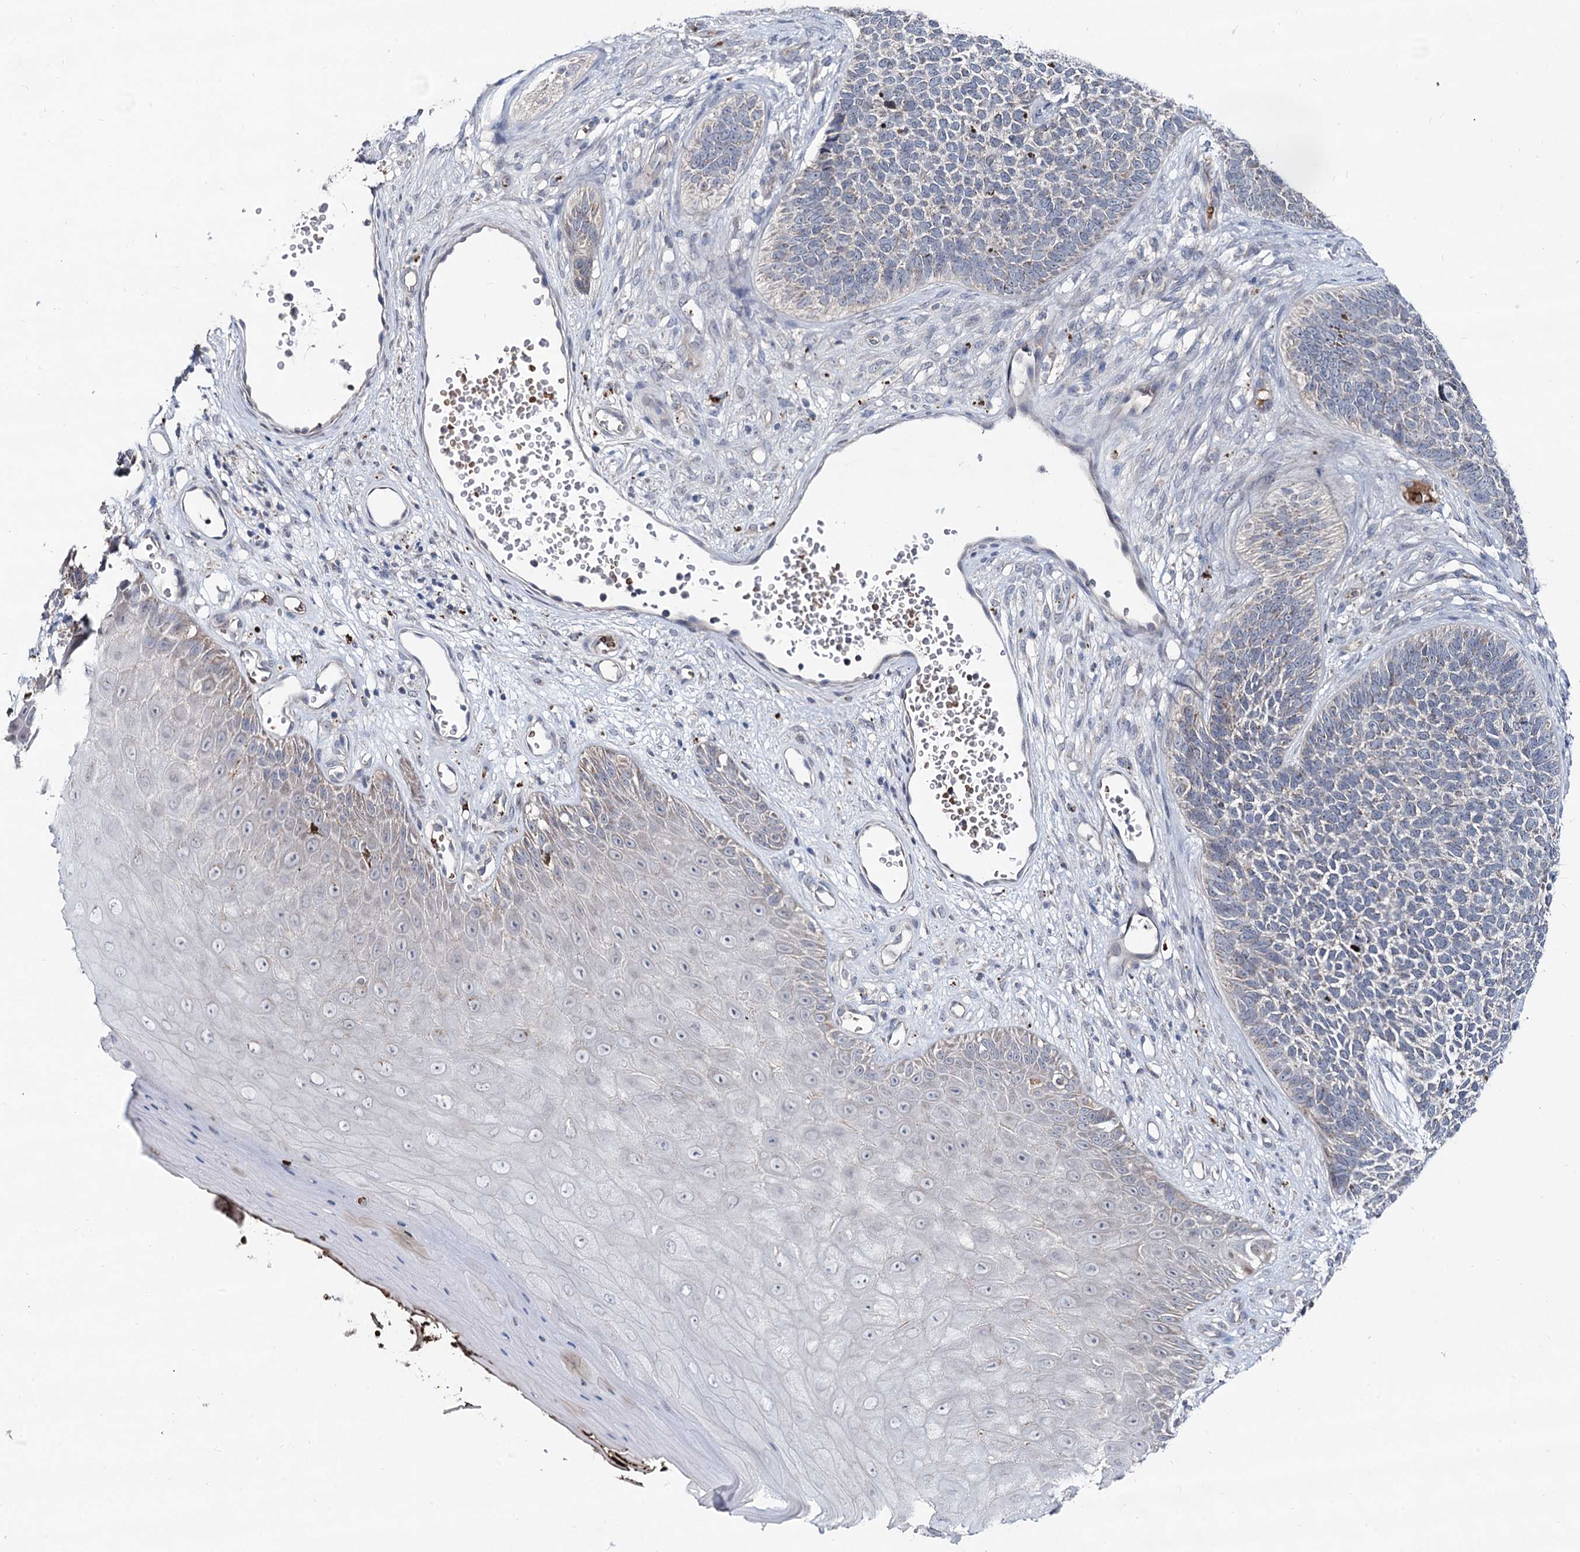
{"staining": {"intensity": "negative", "quantity": "none", "location": "none"}, "tissue": "skin cancer", "cell_type": "Tumor cells", "image_type": "cancer", "snomed": [{"axis": "morphology", "description": "Basal cell carcinoma"}, {"axis": "topography", "description": "Skin"}], "caption": "Tumor cells show no significant protein expression in skin cancer. (DAB (3,3'-diaminobenzidine) IHC with hematoxylin counter stain).", "gene": "RNF6", "patient": {"sex": "female", "age": 84}}